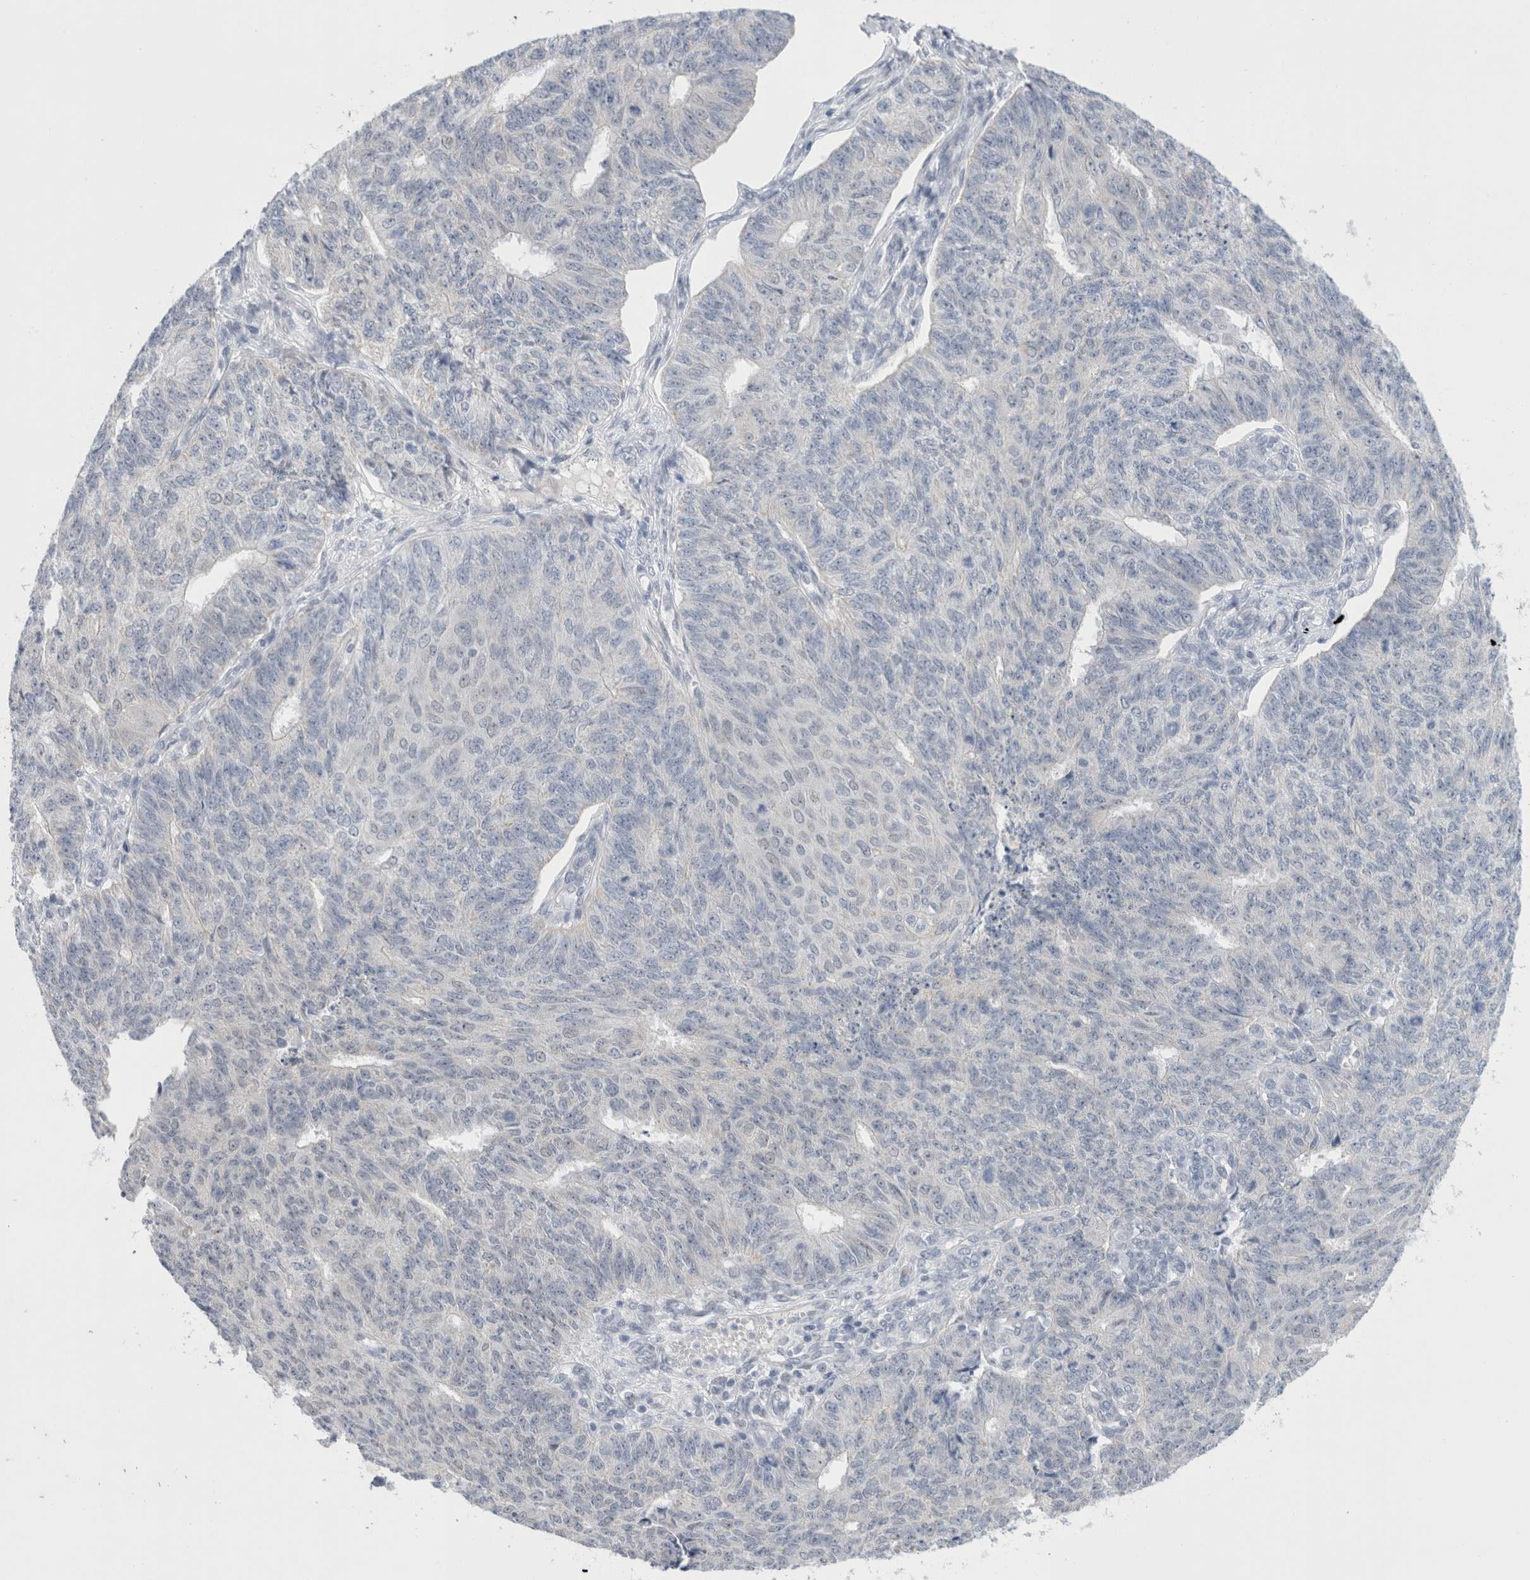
{"staining": {"intensity": "negative", "quantity": "none", "location": "none"}, "tissue": "endometrial cancer", "cell_type": "Tumor cells", "image_type": "cancer", "snomed": [{"axis": "morphology", "description": "Adenocarcinoma, NOS"}, {"axis": "topography", "description": "Endometrium"}], "caption": "Immunohistochemical staining of endometrial adenocarcinoma exhibits no significant expression in tumor cells.", "gene": "SLC22A12", "patient": {"sex": "female", "age": 32}}